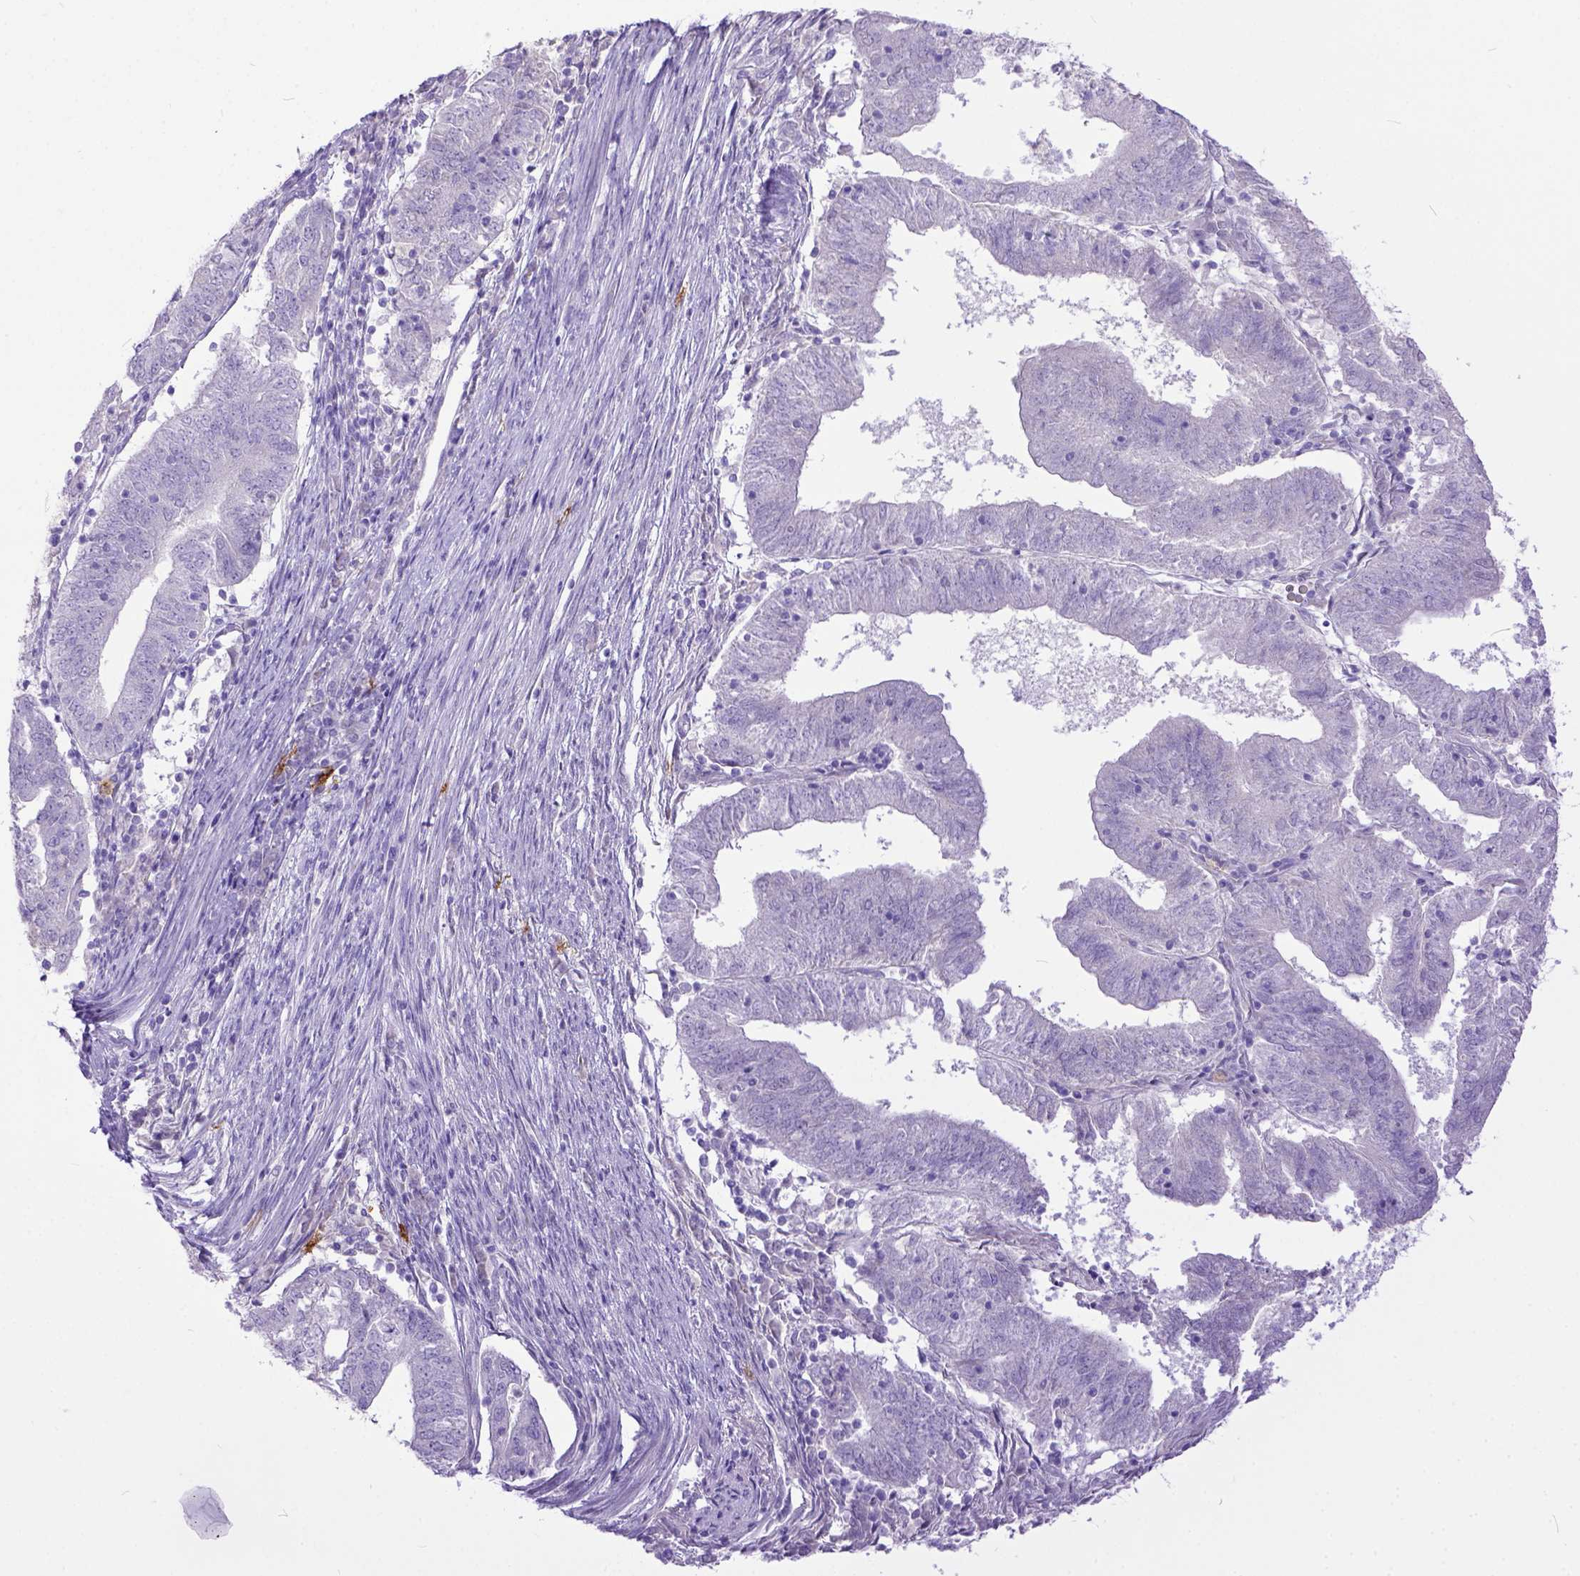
{"staining": {"intensity": "negative", "quantity": "none", "location": "none"}, "tissue": "endometrial cancer", "cell_type": "Tumor cells", "image_type": "cancer", "snomed": [{"axis": "morphology", "description": "Adenocarcinoma, NOS"}, {"axis": "topography", "description": "Endometrium"}], "caption": "An image of human endometrial cancer is negative for staining in tumor cells. (DAB IHC, high magnification).", "gene": "KIT", "patient": {"sex": "female", "age": 82}}